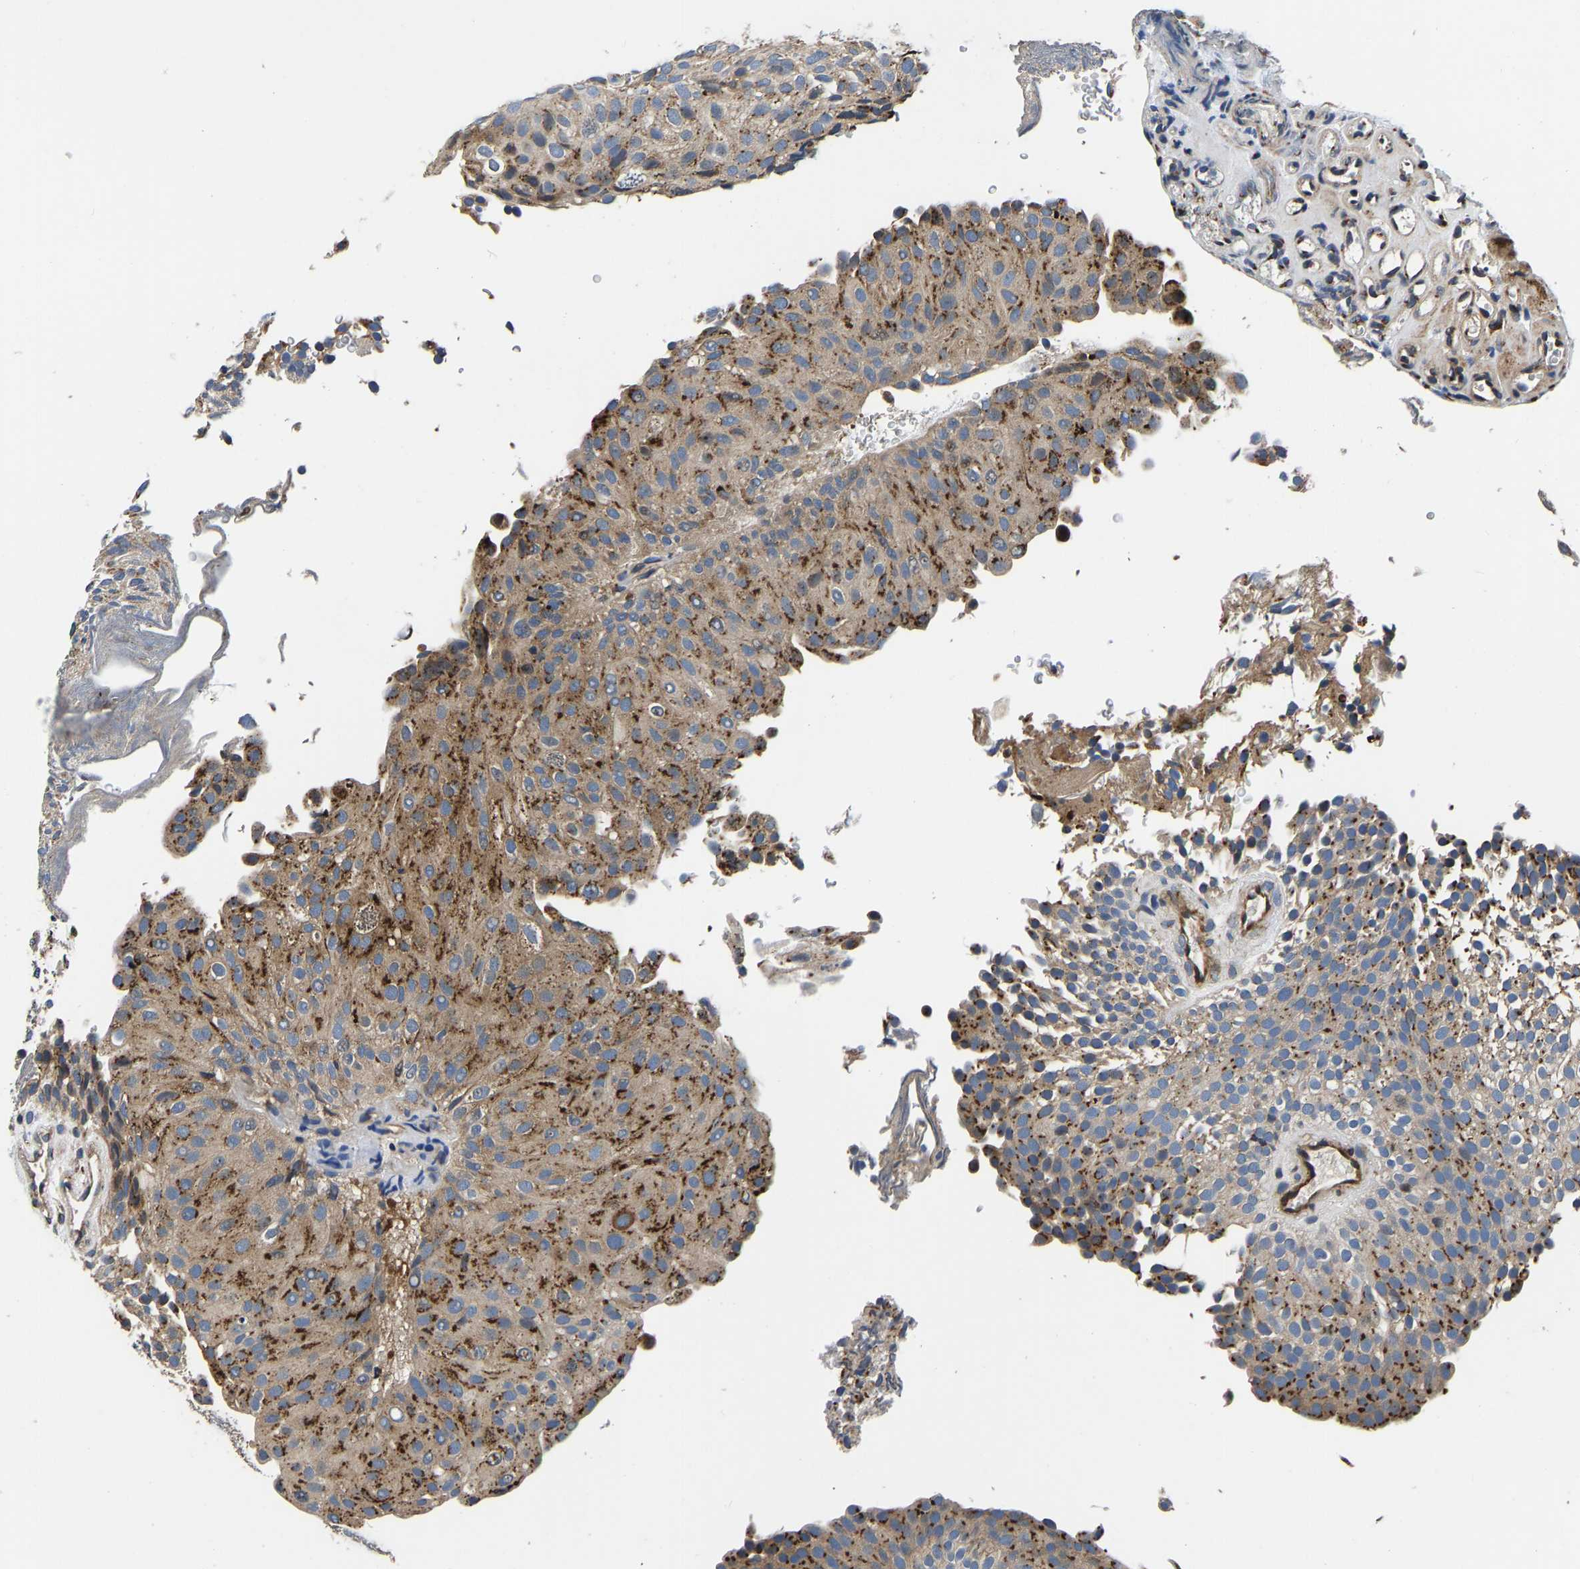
{"staining": {"intensity": "moderate", "quantity": "25%-75%", "location": "cytoplasmic/membranous"}, "tissue": "urothelial cancer", "cell_type": "Tumor cells", "image_type": "cancer", "snomed": [{"axis": "morphology", "description": "Urothelial carcinoma, Low grade"}, {"axis": "topography", "description": "Urinary bladder"}], "caption": "Urothelial cancer was stained to show a protein in brown. There is medium levels of moderate cytoplasmic/membranous expression in approximately 25%-75% of tumor cells. The protein is shown in brown color, while the nuclei are stained blue.", "gene": "RABAC1", "patient": {"sex": "male", "age": 78}}